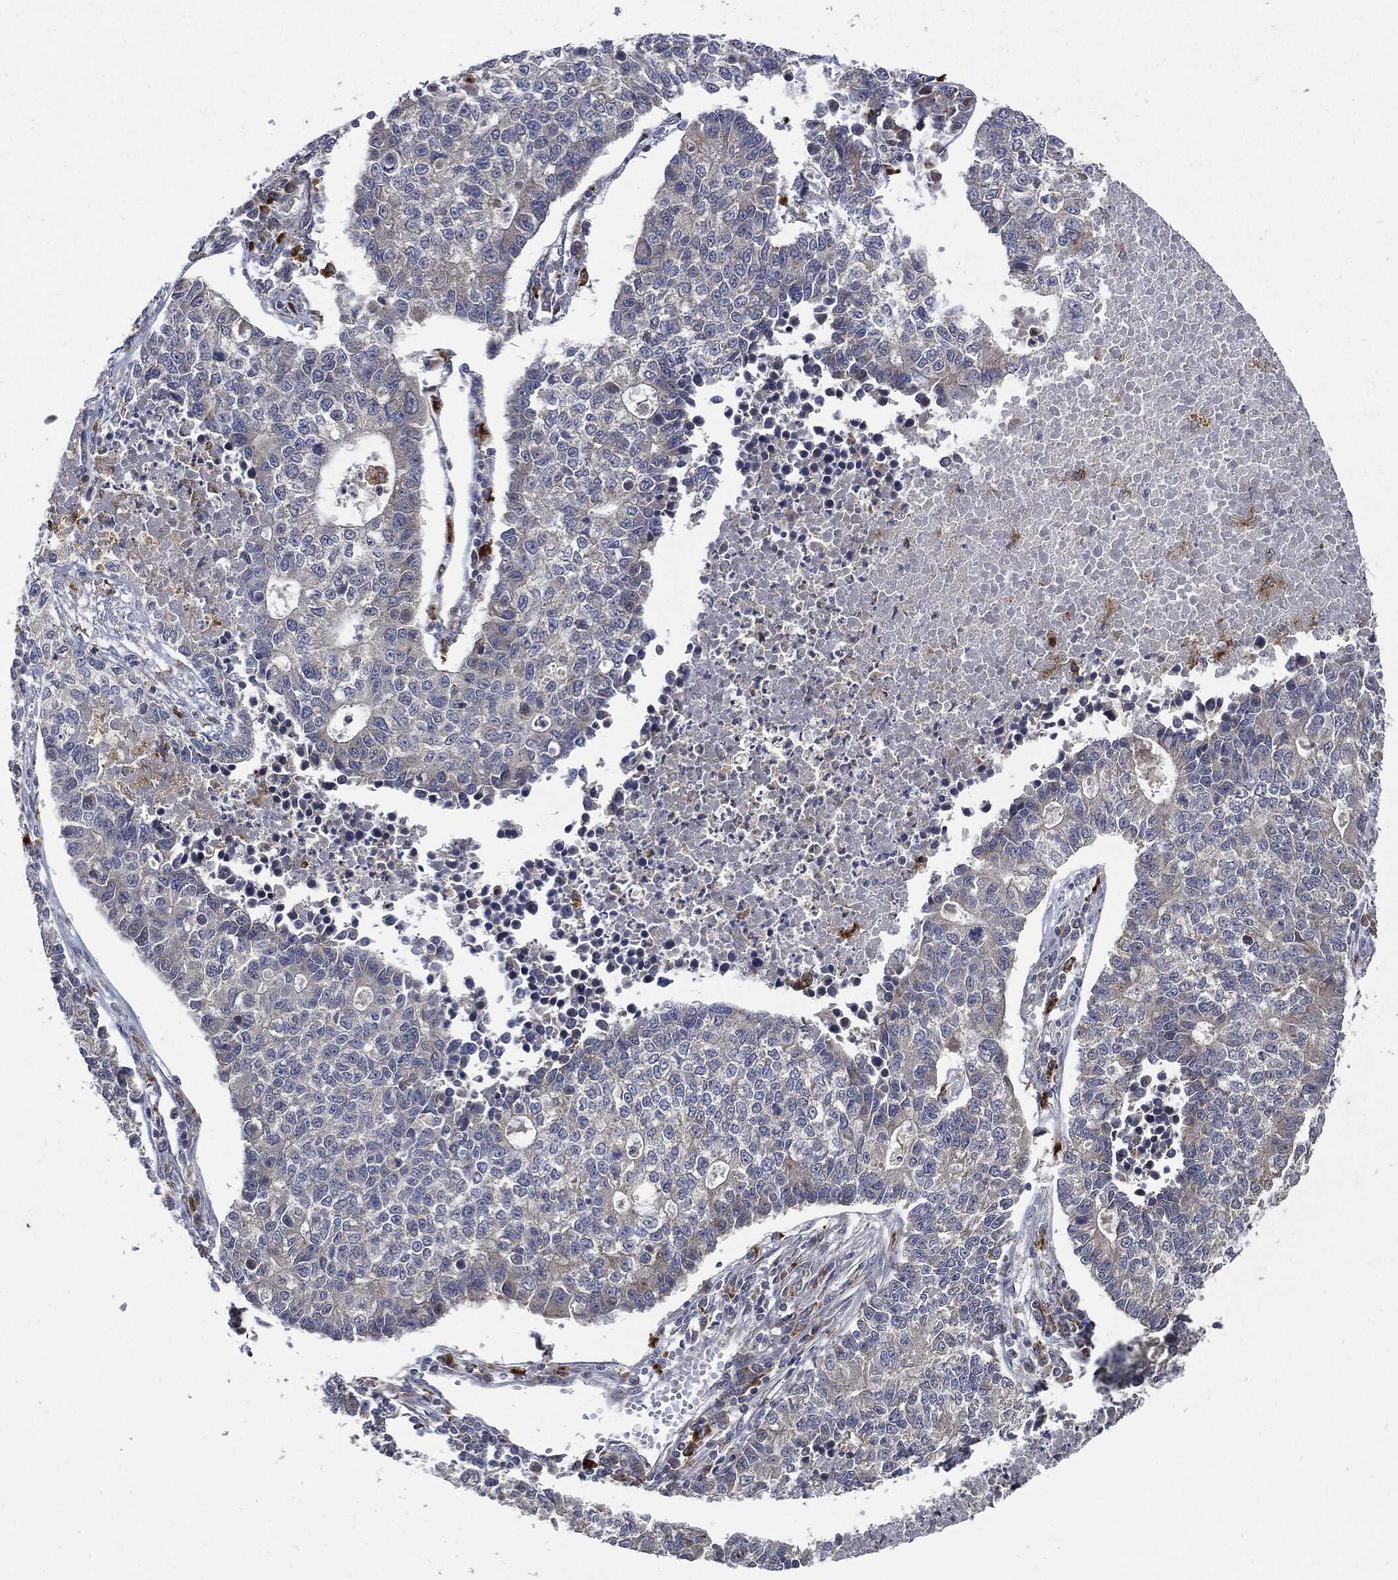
{"staining": {"intensity": "negative", "quantity": "none", "location": "none"}, "tissue": "lung cancer", "cell_type": "Tumor cells", "image_type": "cancer", "snomed": [{"axis": "morphology", "description": "Adenocarcinoma, NOS"}, {"axis": "topography", "description": "Lung"}], "caption": "Lung cancer stained for a protein using immunohistochemistry (IHC) shows no staining tumor cells.", "gene": "SLC31A2", "patient": {"sex": "male", "age": 57}}